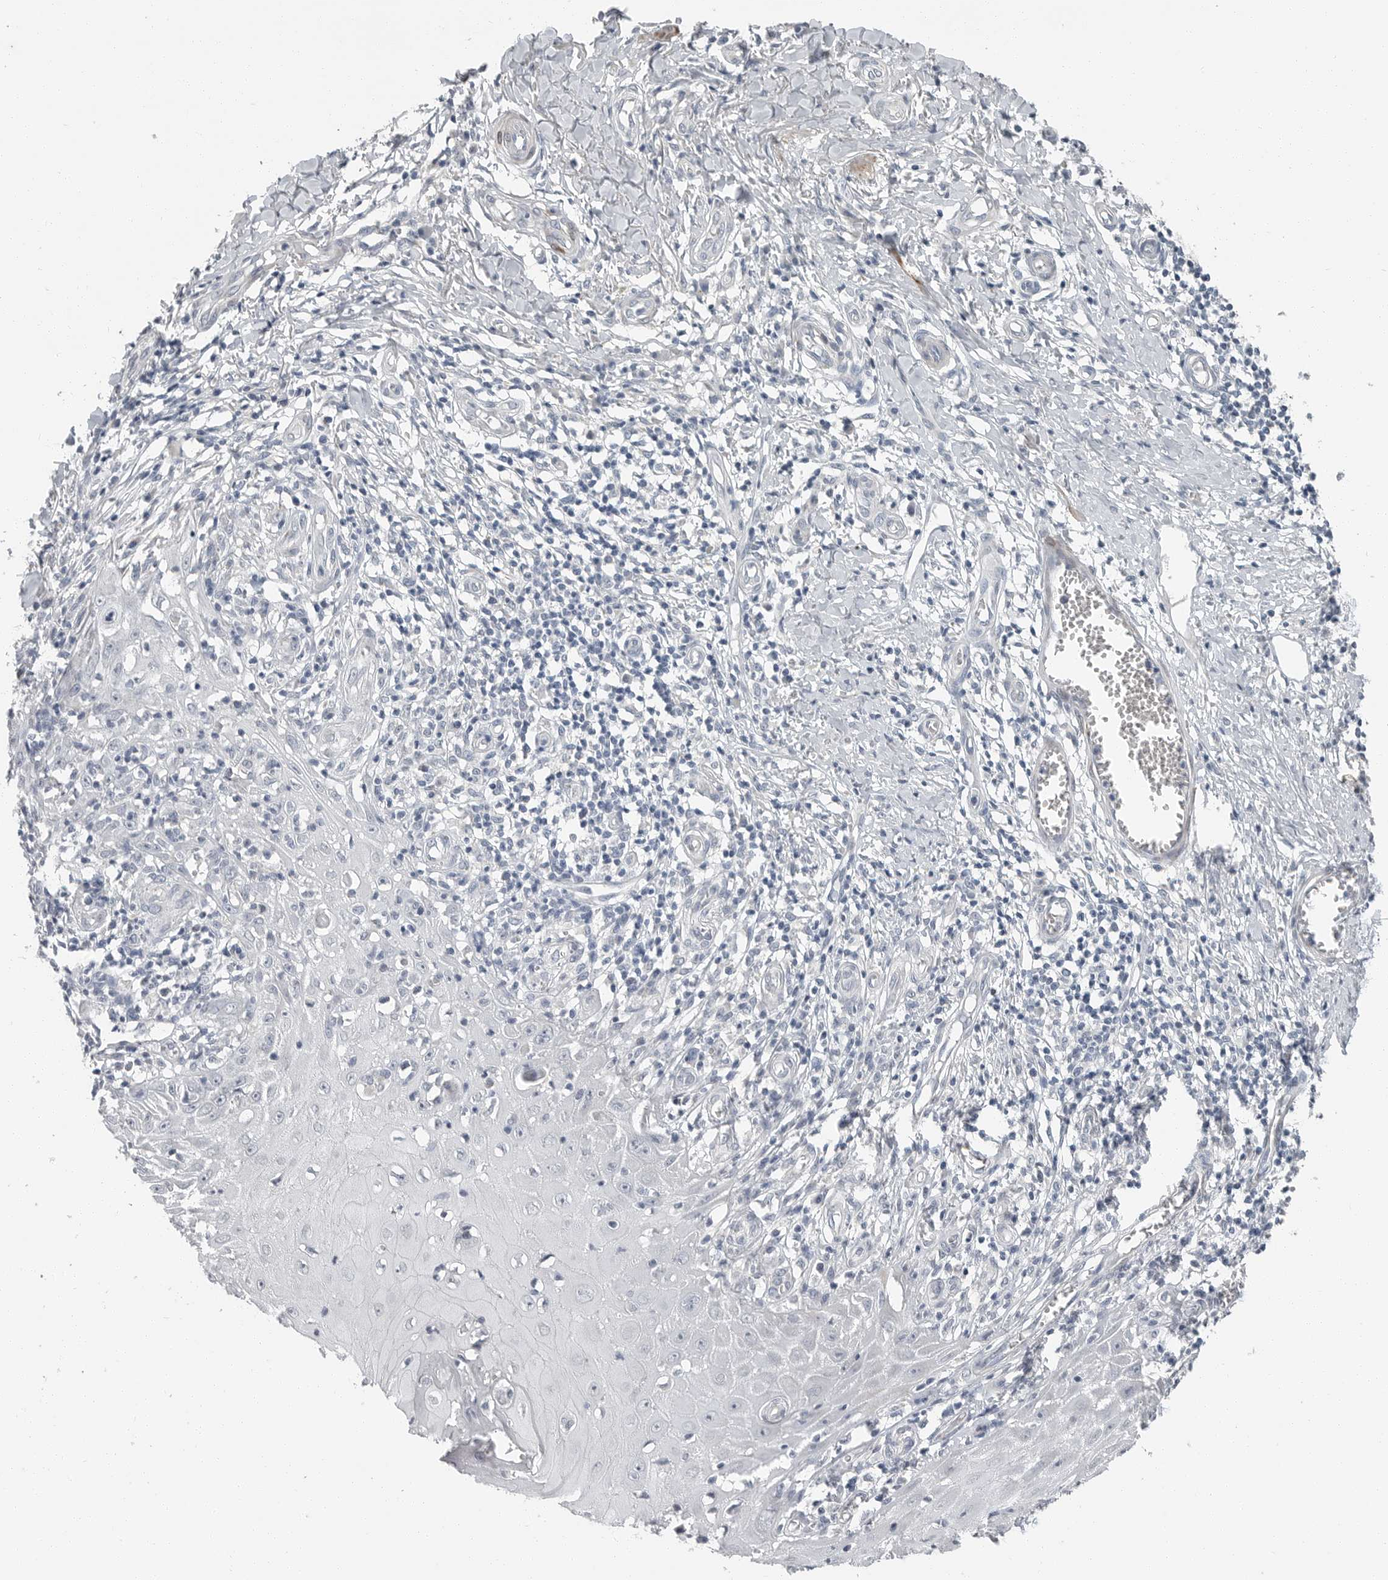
{"staining": {"intensity": "negative", "quantity": "none", "location": "none"}, "tissue": "skin cancer", "cell_type": "Tumor cells", "image_type": "cancer", "snomed": [{"axis": "morphology", "description": "Squamous cell carcinoma, NOS"}, {"axis": "topography", "description": "Skin"}], "caption": "DAB immunohistochemical staining of squamous cell carcinoma (skin) shows no significant staining in tumor cells.", "gene": "PLN", "patient": {"sex": "female", "age": 73}}